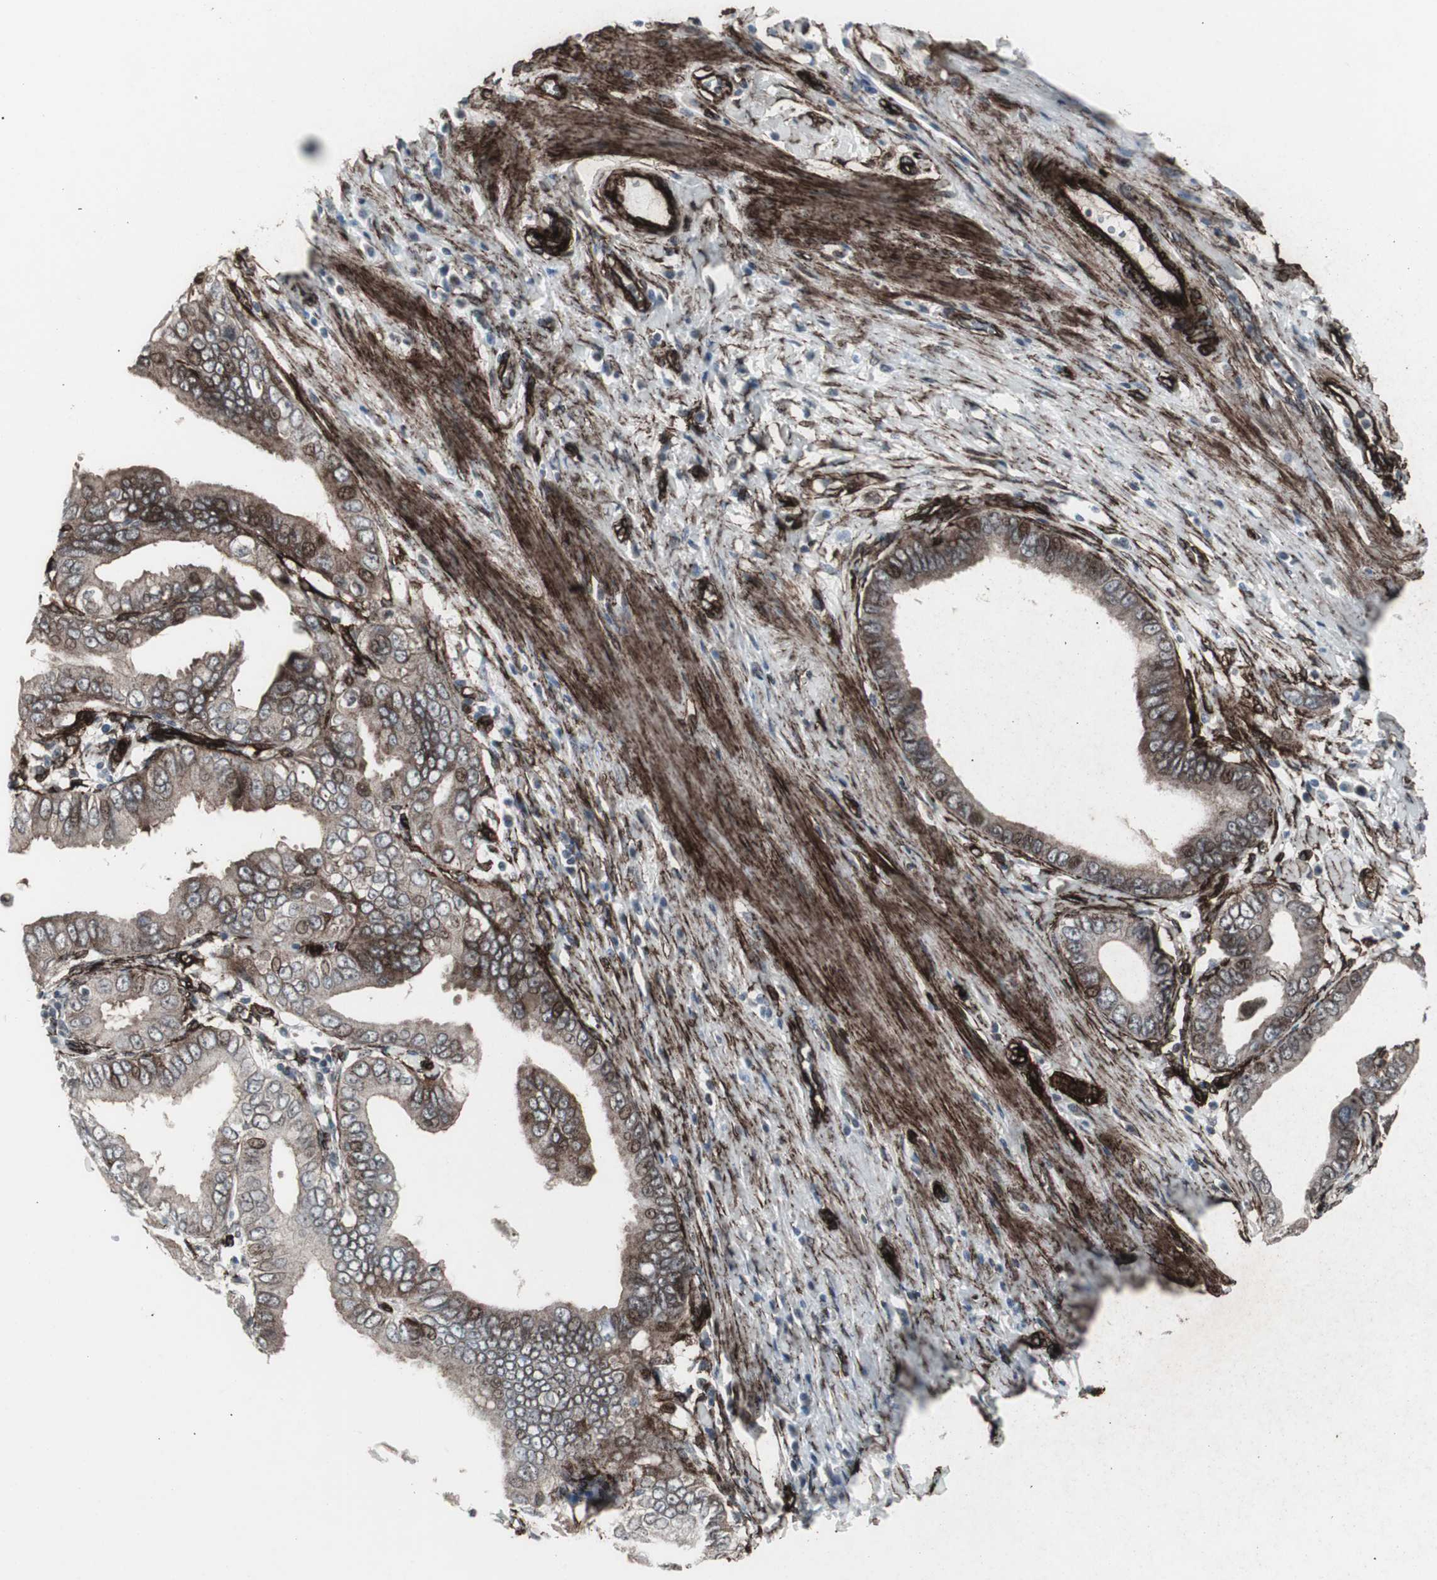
{"staining": {"intensity": "moderate", "quantity": "25%-75%", "location": "cytoplasmic/membranous"}, "tissue": "pancreatic cancer", "cell_type": "Tumor cells", "image_type": "cancer", "snomed": [{"axis": "morphology", "description": "Normal tissue, NOS"}, {"axis": "topography", "description": "Lymph node"}], "caption": "Pancreatic cancer tissue demonstrates moderate cytoplasmic/membranous positivity in approximately 25%-75% of tumor cells, visualized by immunohistochemistry. (Brightfield microscopy of DAB IHC at high magnification).", "gene": "PDGFA", "patient": {"sex": "male", "age": 50}}